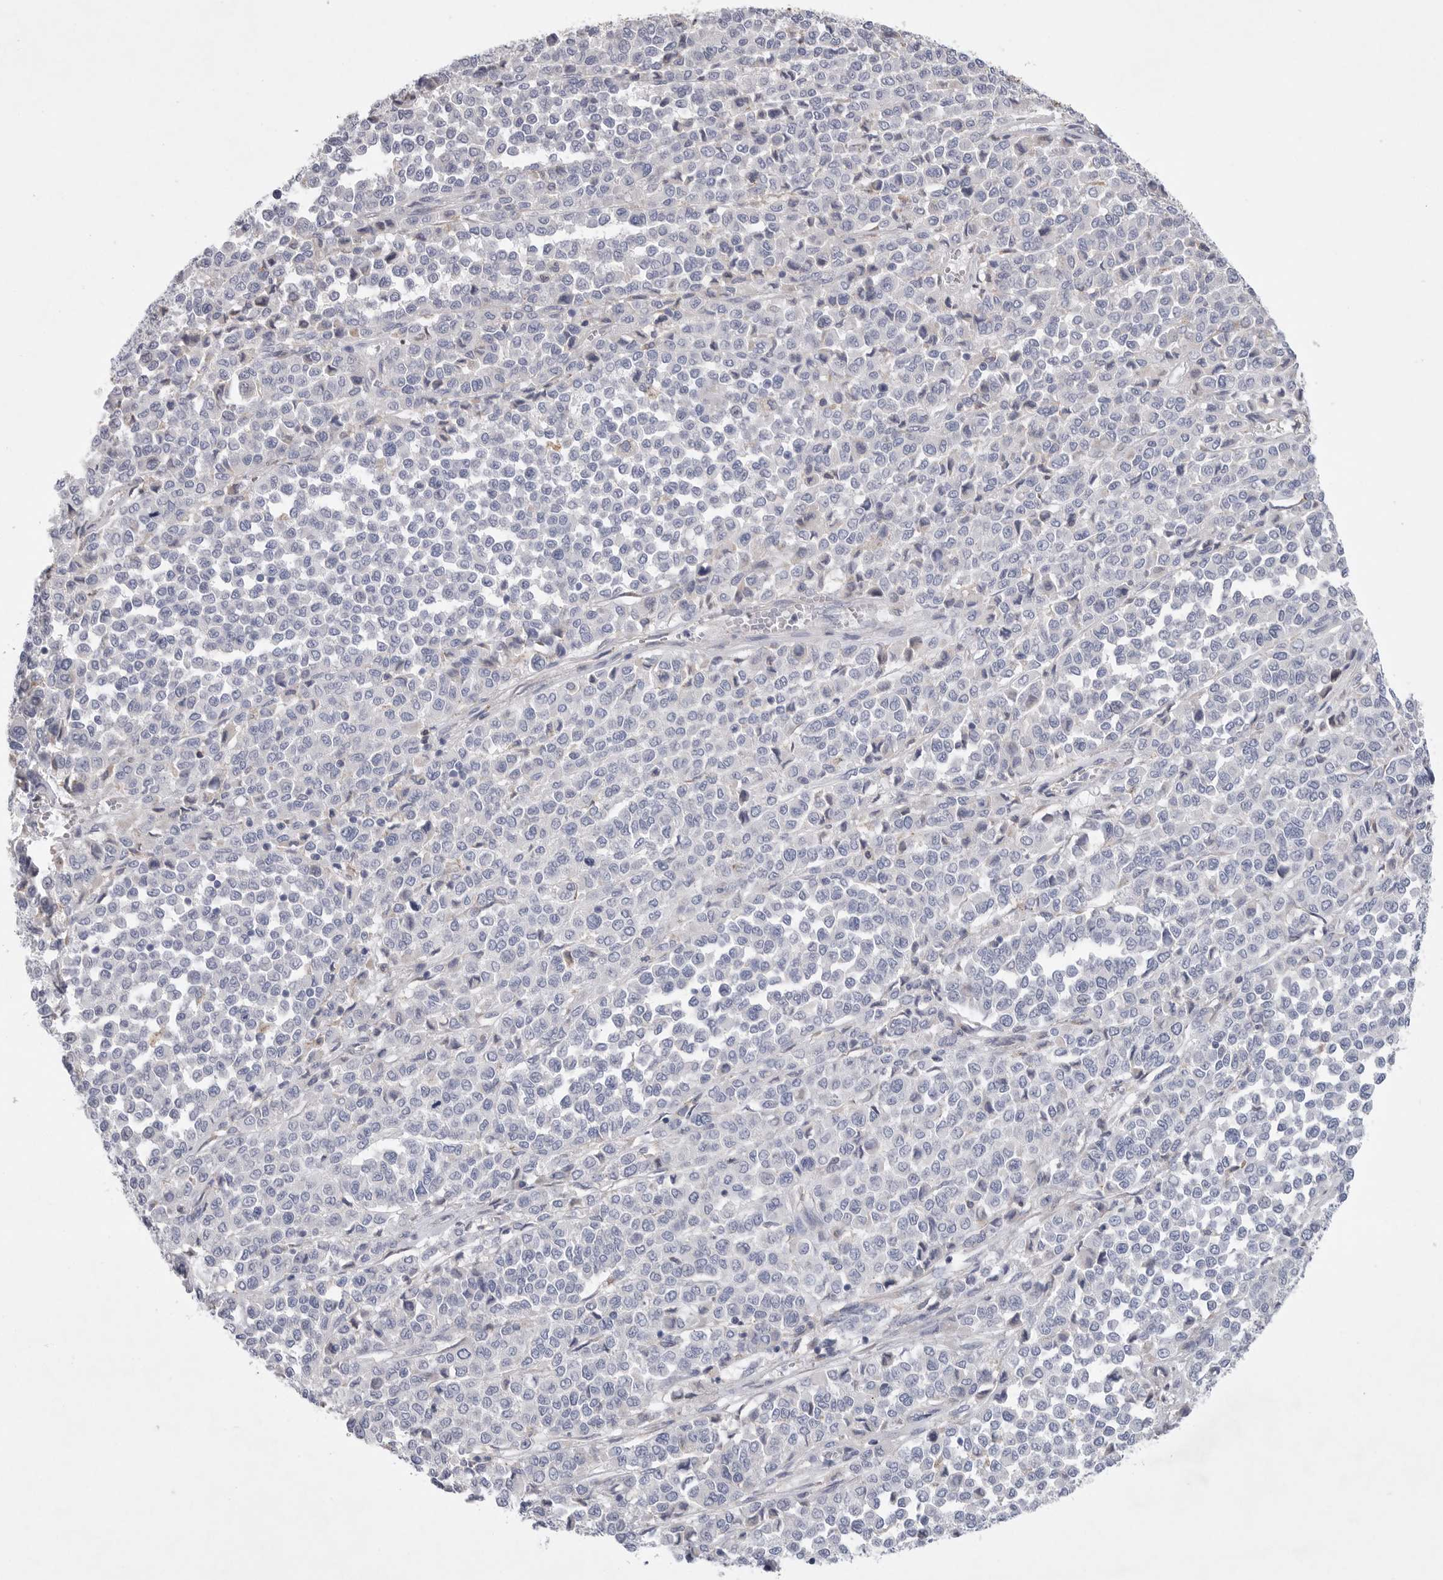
{"staining": {"intensity": "negative", "quantity": "none", "location": "none"}, "tissue": "melanoma", "cell_type": "Tumor cells", "image_type": "cancer", "snomed": [{"axis": "morphology", "description": "Malignant melanoma, Metastatic site"}, {"axis": "topography", "description": "Pancreas"}], "caption": "The immunohistochemistry image has no significant positivity in tumor cells of melanoma tissue.", "gene": "CAMK2B", "patient": {"sex": "female", "age": 30}}